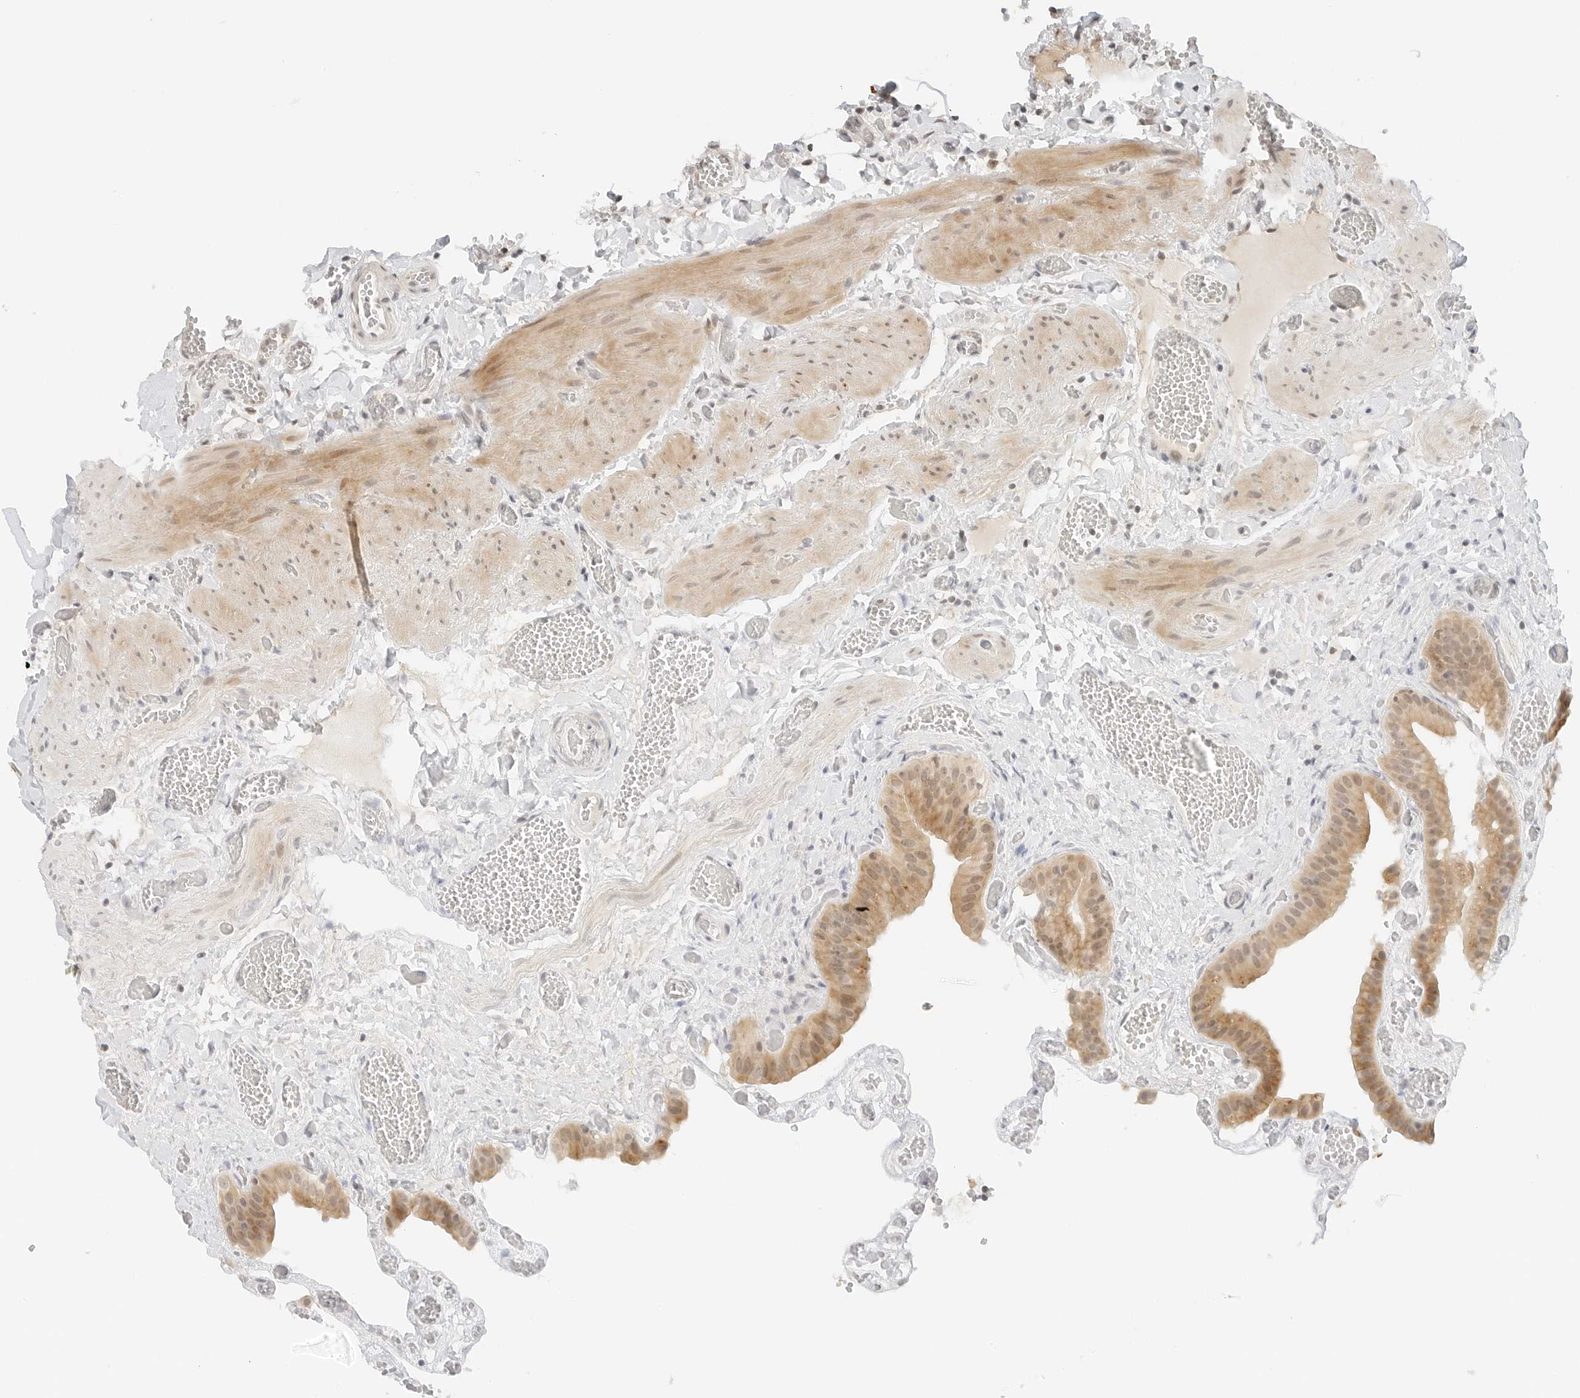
{"staining": {"intensity": "moderate", "quantity": ">75%", "location": "cytoplasmic/membranous,nuclear"}, "tissue": "gallbladder", "cell_type": "Glandular cells", "image_type": "normal", "snomed": [{"axis": "morphology", "description": "Normal tissue, NOS"}, {"axis": "topography", "description": "Gallbladder"}], "caption": "DAB (3,3'-diaminobenzidine) immunohistochemical staining of benign human gallbladder shows moderate cytoplasmic/membranous,nuclear protein positivity in approximately >75% of glandular cells. The staining was performed using DAB (3,3'-diaminobenzidine) to visualize the protein expression in brown, while the nuclei were stained in blue with hematoxylin (Magnification: 20x).", "gene": "NEO1", "patient": {"sex": "female", "age": 64}}